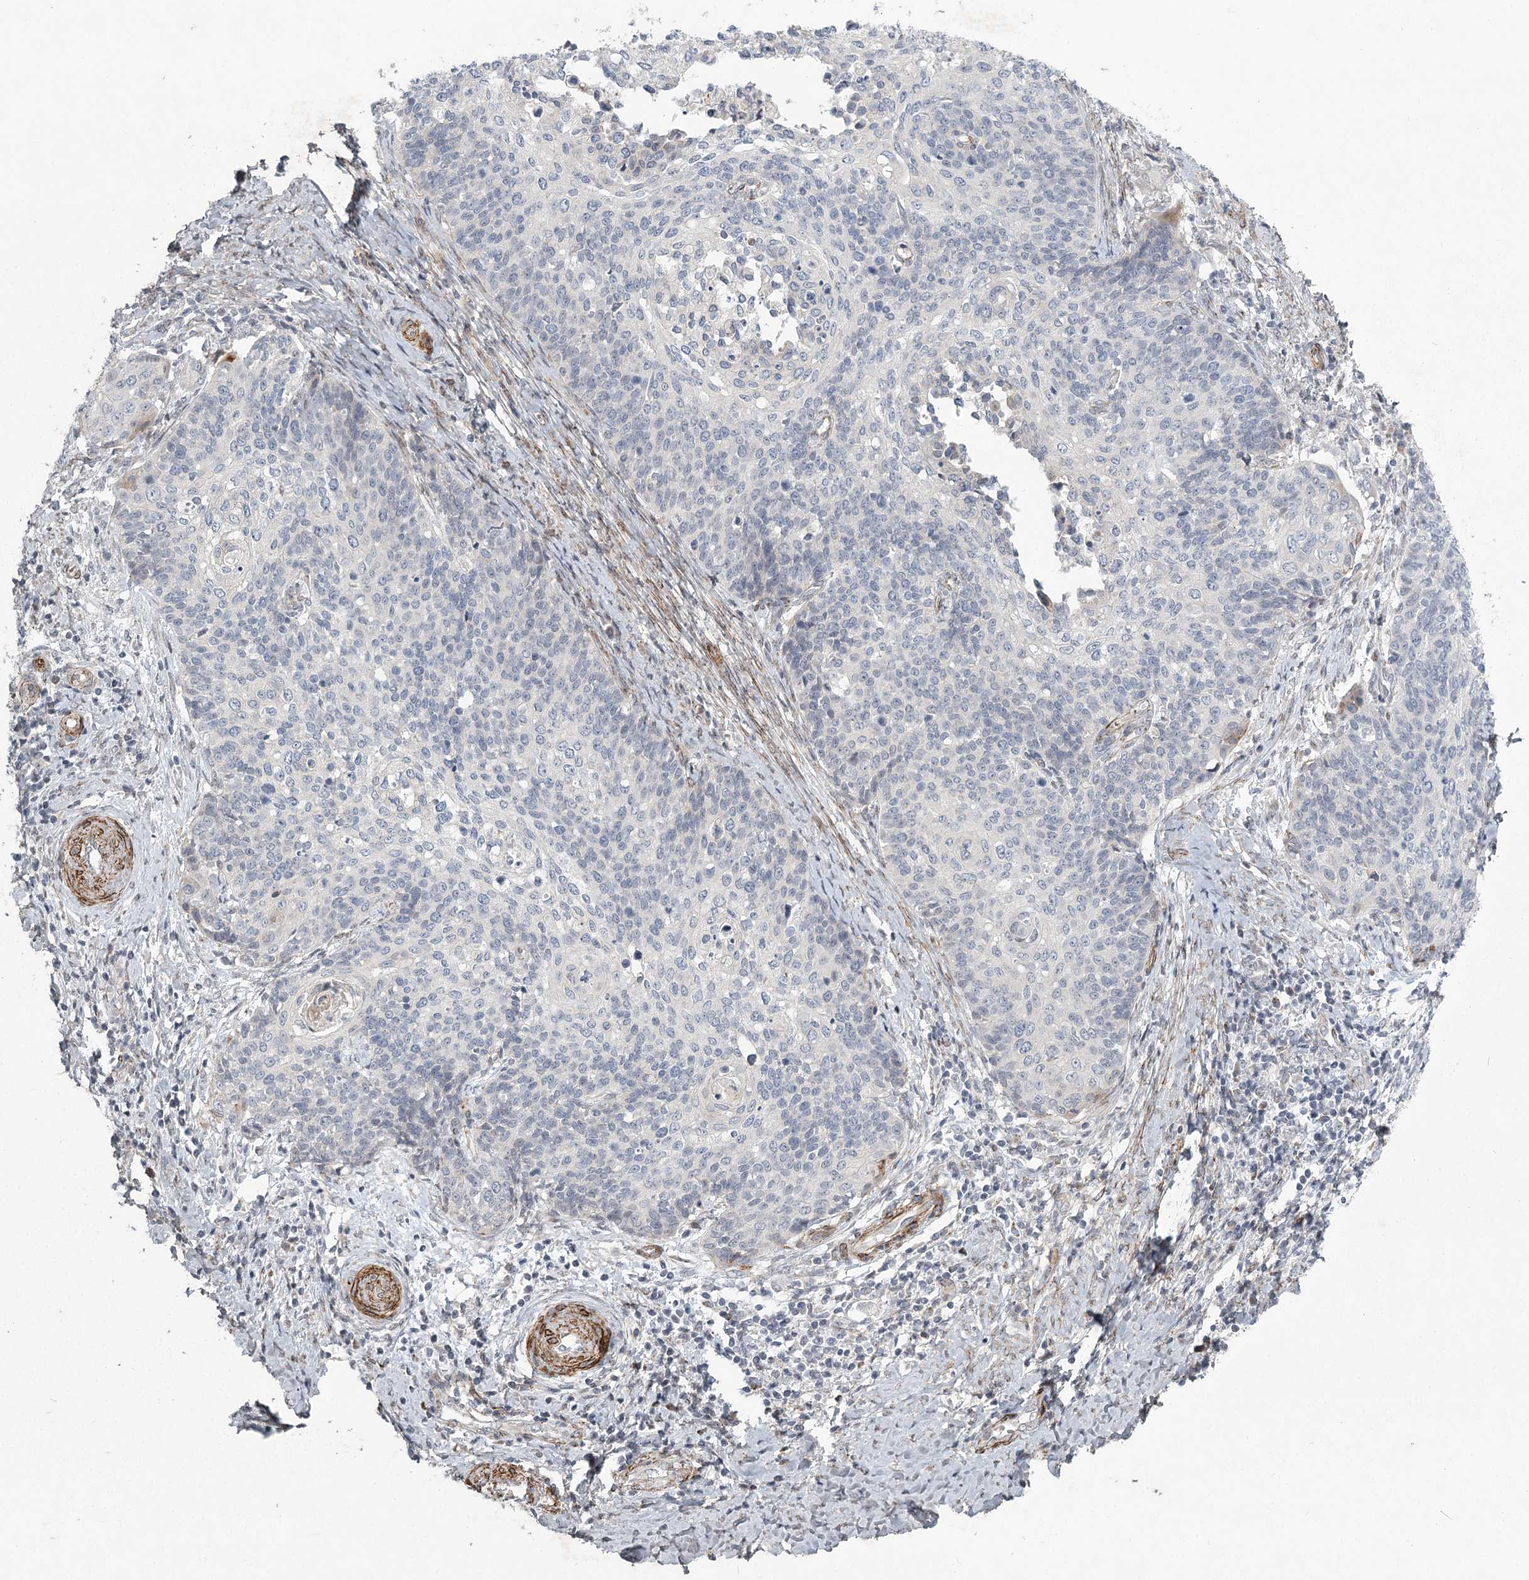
{"staining": {"intensity": "negative", "quantity": "none", "location": "none"}, "tissue": "cervical cancer", "cell_type": "Tumor cells", "image_type": "cancer", "snomed": [{"axis": "morphology", "description": "Squamous cell carcinoma, NOS"}, {"axis": "topography", "description": "Cervix"}], "caption": "Immunohistochemistry of squamous cell carcinoma (cervical) displays no staining in tumor cells.", "gene": "MEPE", "patient": {"sex": "female", "age": 39}}